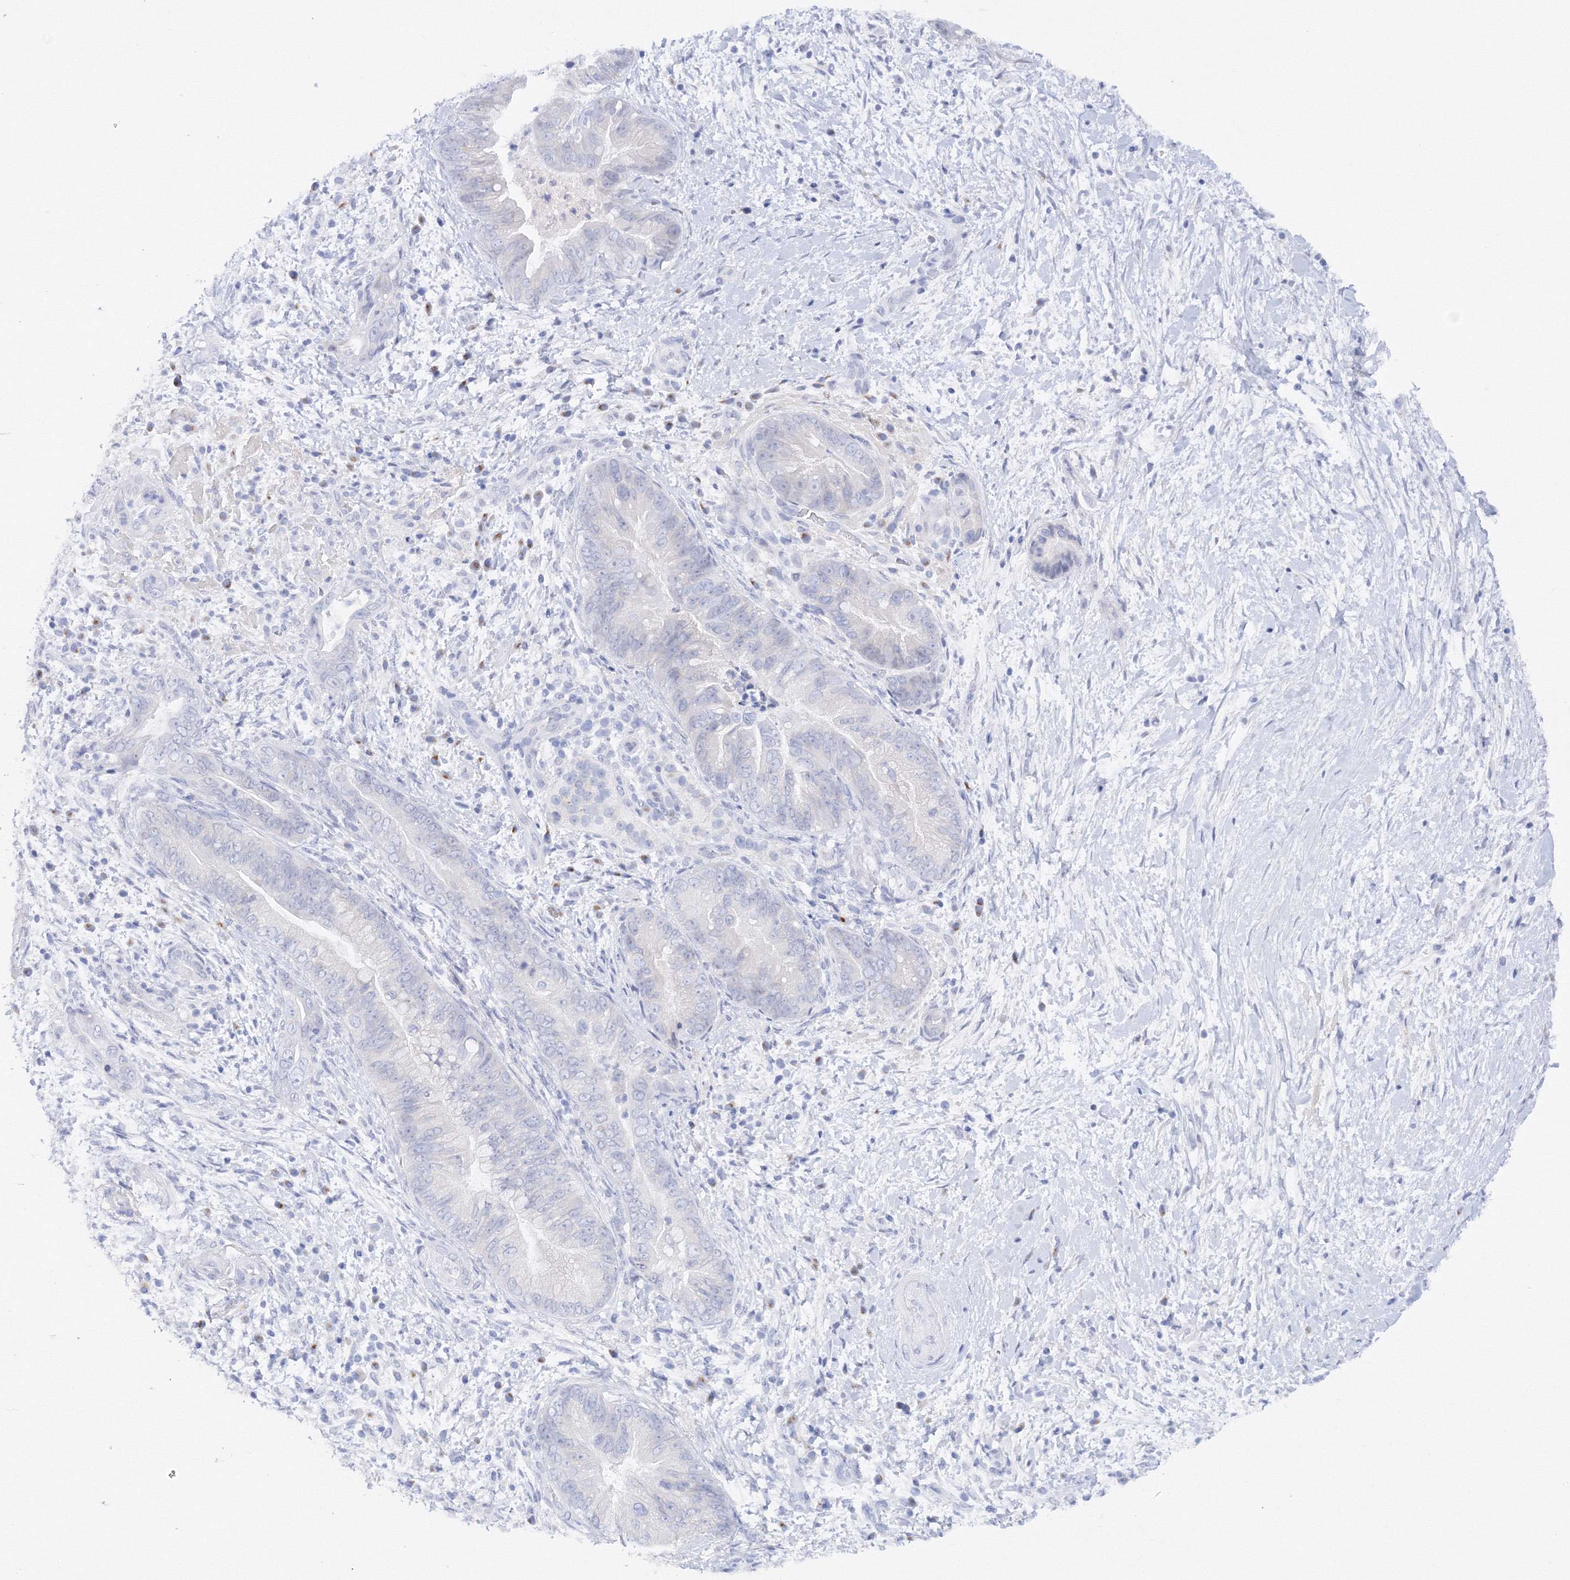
{"staining": {"intensity": "negative", "quantity": "none", "location": "none"}, "tissue": "pancreatic cancer", "cell_type": "Tumor cells", "image_type": "cancer", "snomed": [{"axis": "morphology", "description": "Adenocarcinoma, NOS"}, {"axis": "topography", "description": "Pancreas"}], "caption": "An image of pancreatic cancer stained for a protein shows no brown staining in tumor cells.", "gene": "TAMM41", "patient": {"sex": "male", "age": 75}}